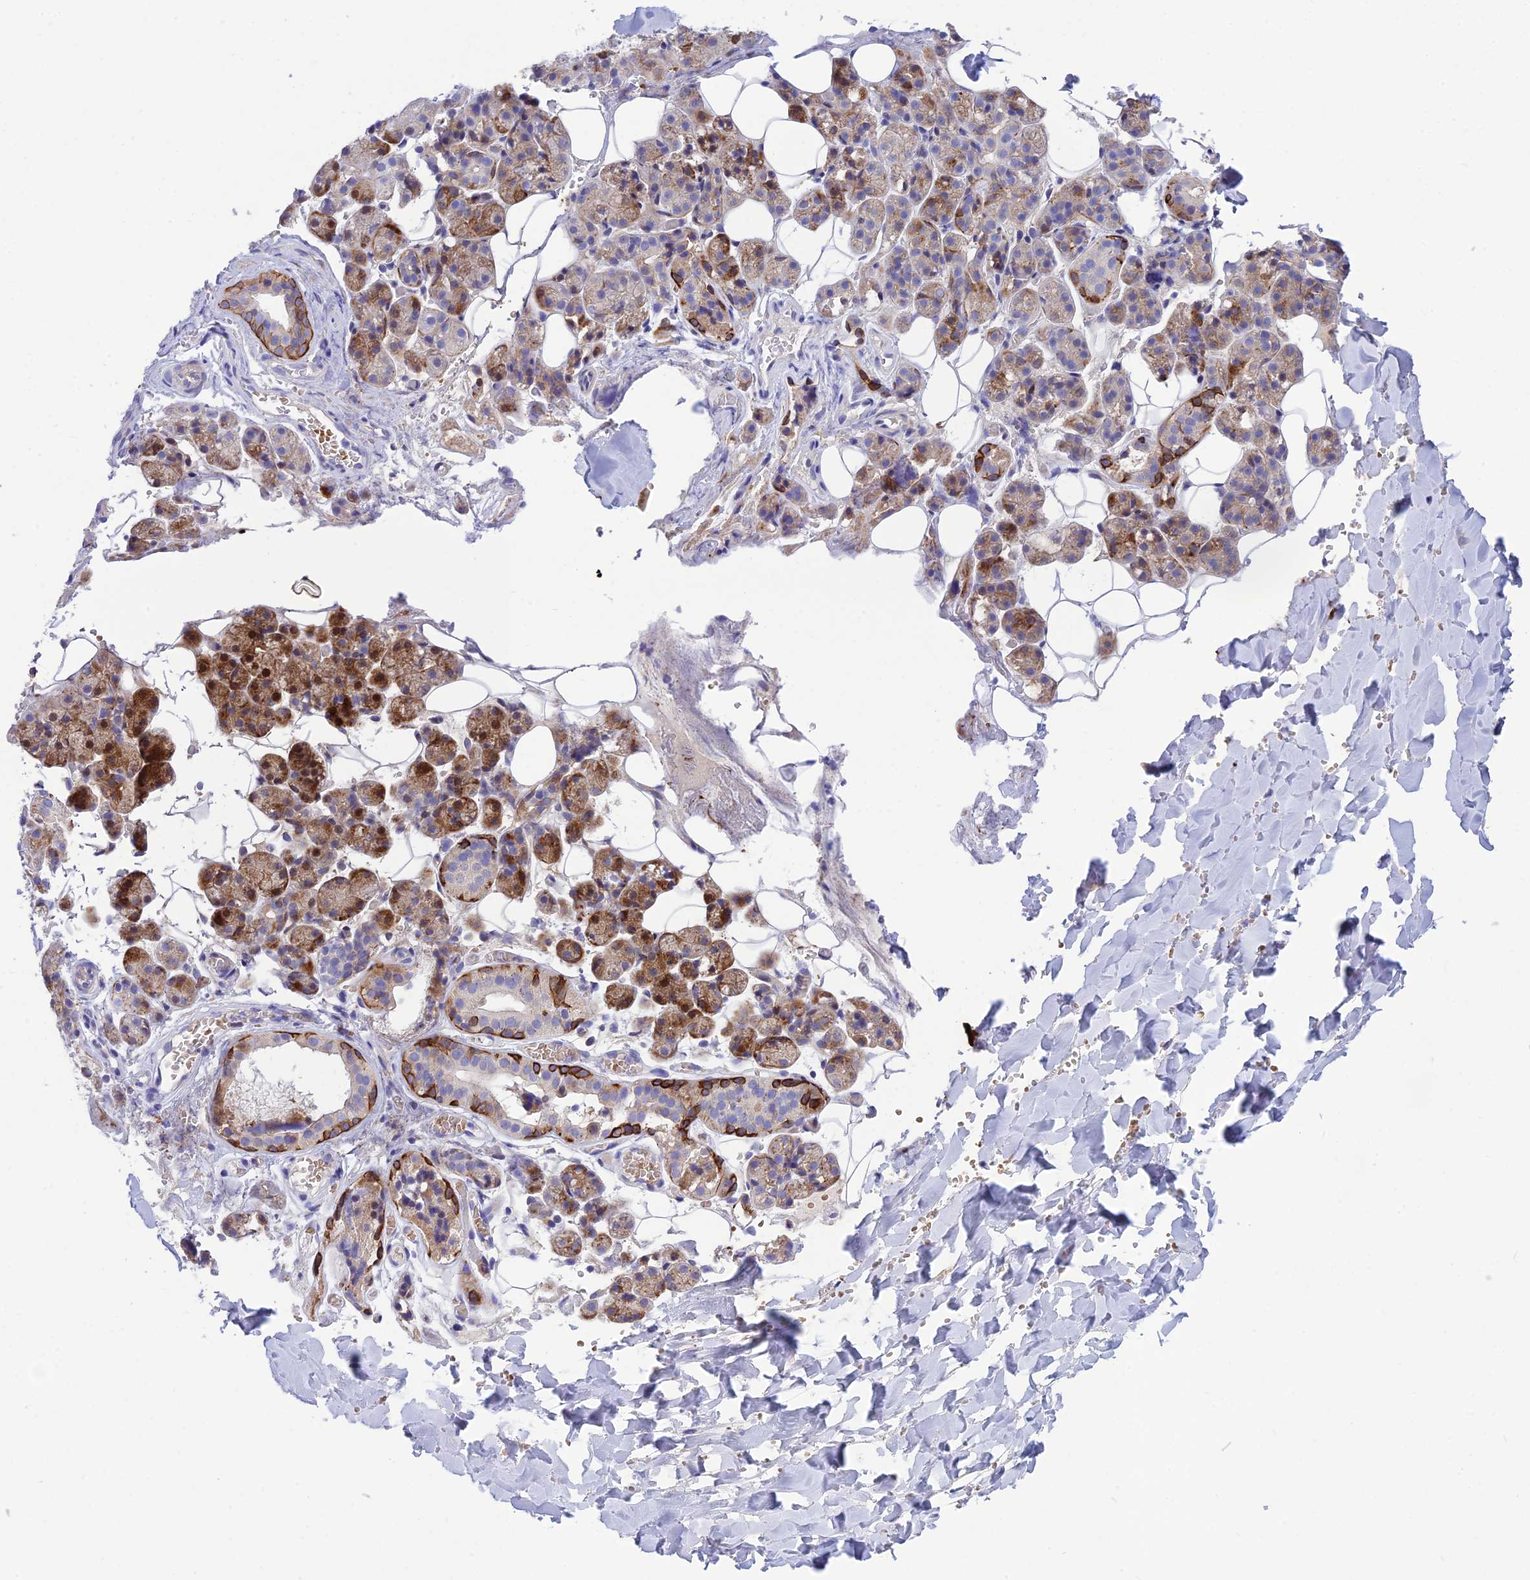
{"staining": {"intensity": "moderate", "quantity": "<25%", "location": "cytoplasmic/membranous,nuclear"}, "tissue": "salivary gland", "cell_type": "Glandular cells", "image_type": "normal", "snomed": [{"axis": "morphology", "description": "Normal tissue, NOS"}, {"axis": "topography", "description": "Salivary gland"}], "caption": "Immunohistochemistry histopathology image of benign salivary gland stained for a protein (brown), which displays low levels of moderate cytoplasmic/membranous,nuclear positivity in approximately <25% of glandular cells.", "gene": "CCDC157", "patient": {"sex": "female", "age": 33}}